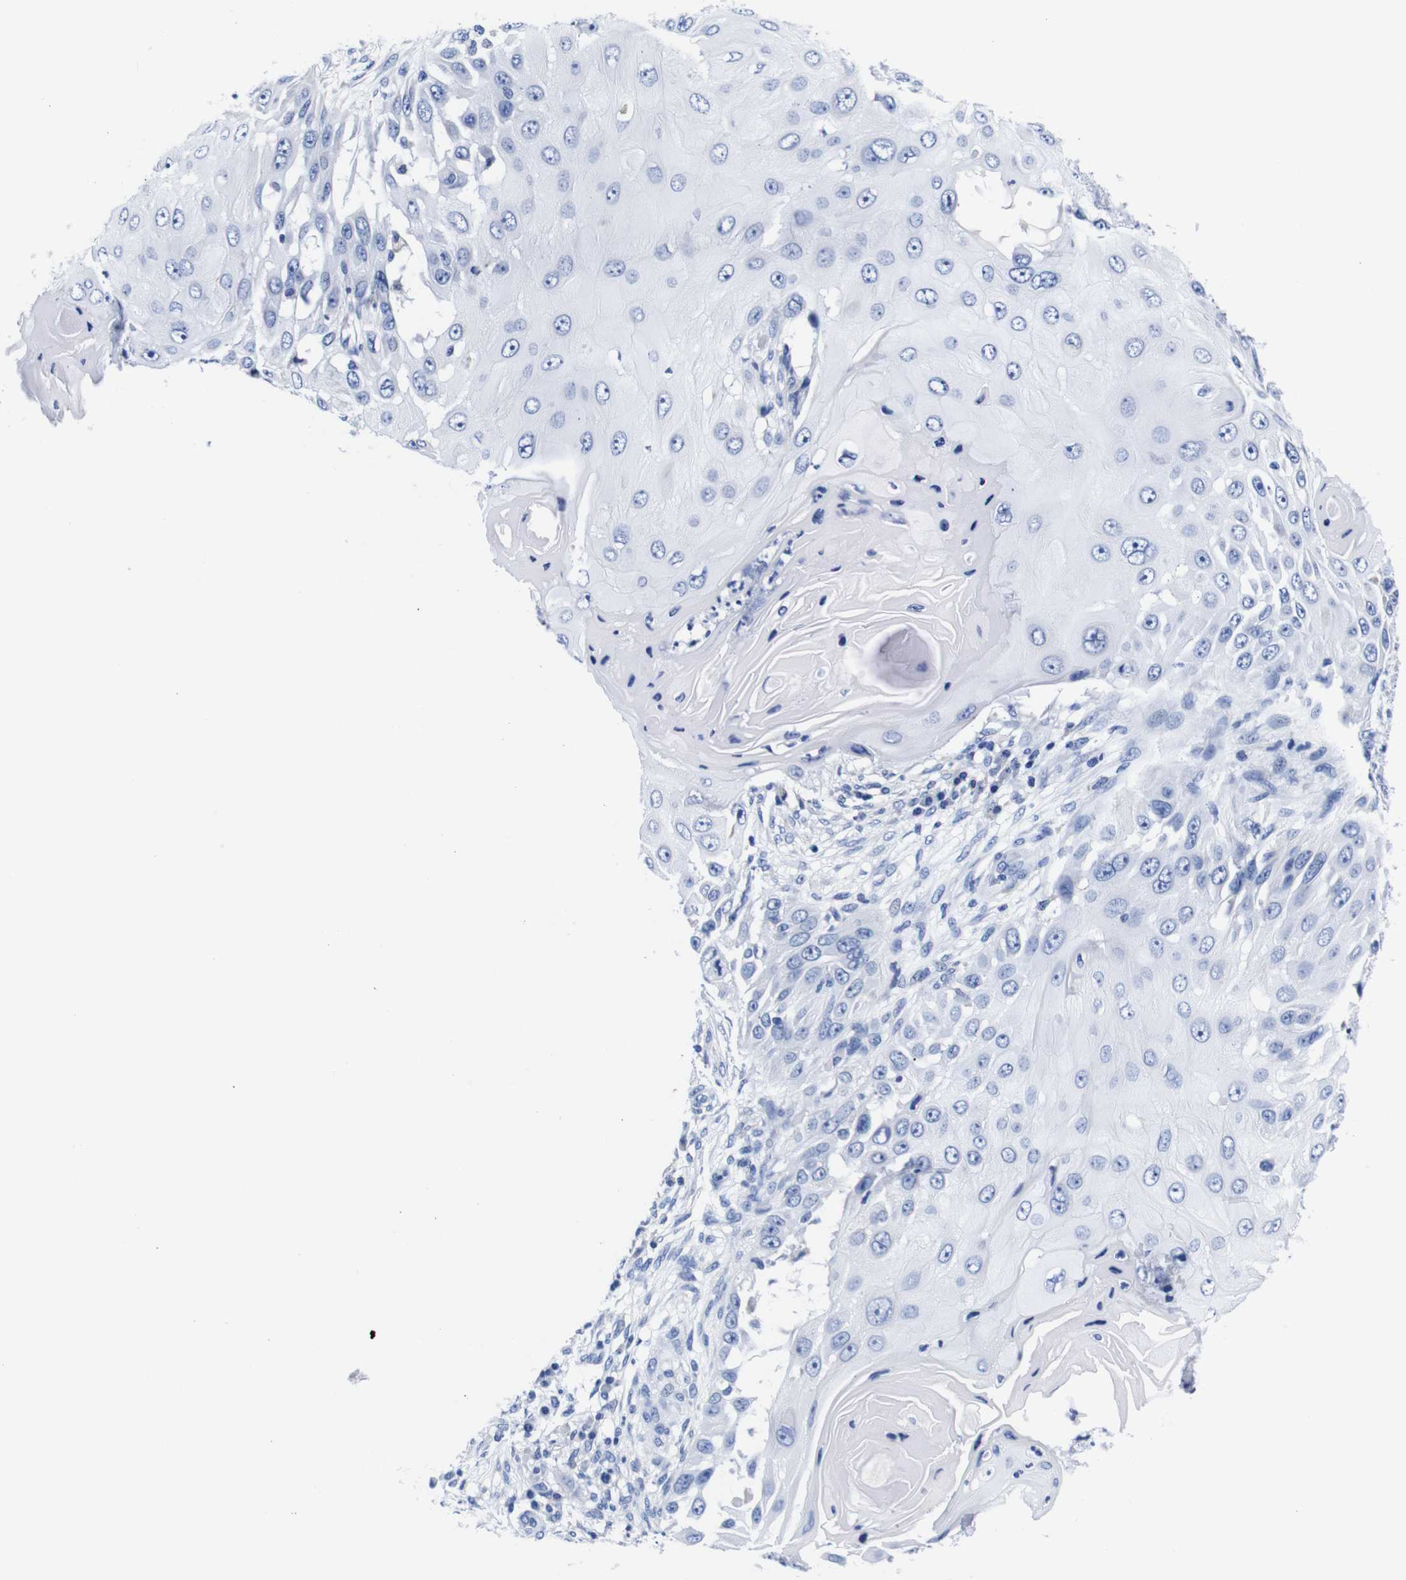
{"staining": {"intensity": "negative", "quantity": "none", "location": "none"}, "tissue": "skin cancer", "cell_type": "Tumor cells", "image_type": "cancer", "snomed": [{"axis": "morphology", "description": "Squamous cell carcinoma, NOS"}, {"axis": "topography", "description": "Skin"}], "caption": "The histopathology image demonstrates no significant staining in tumor cells of skin cancer. (Immunohistochemistry (ihc), brightfield microscopy, high magnification).", "gene": "CLEC4G", "patient": {"sex": "female", "age": 44}}